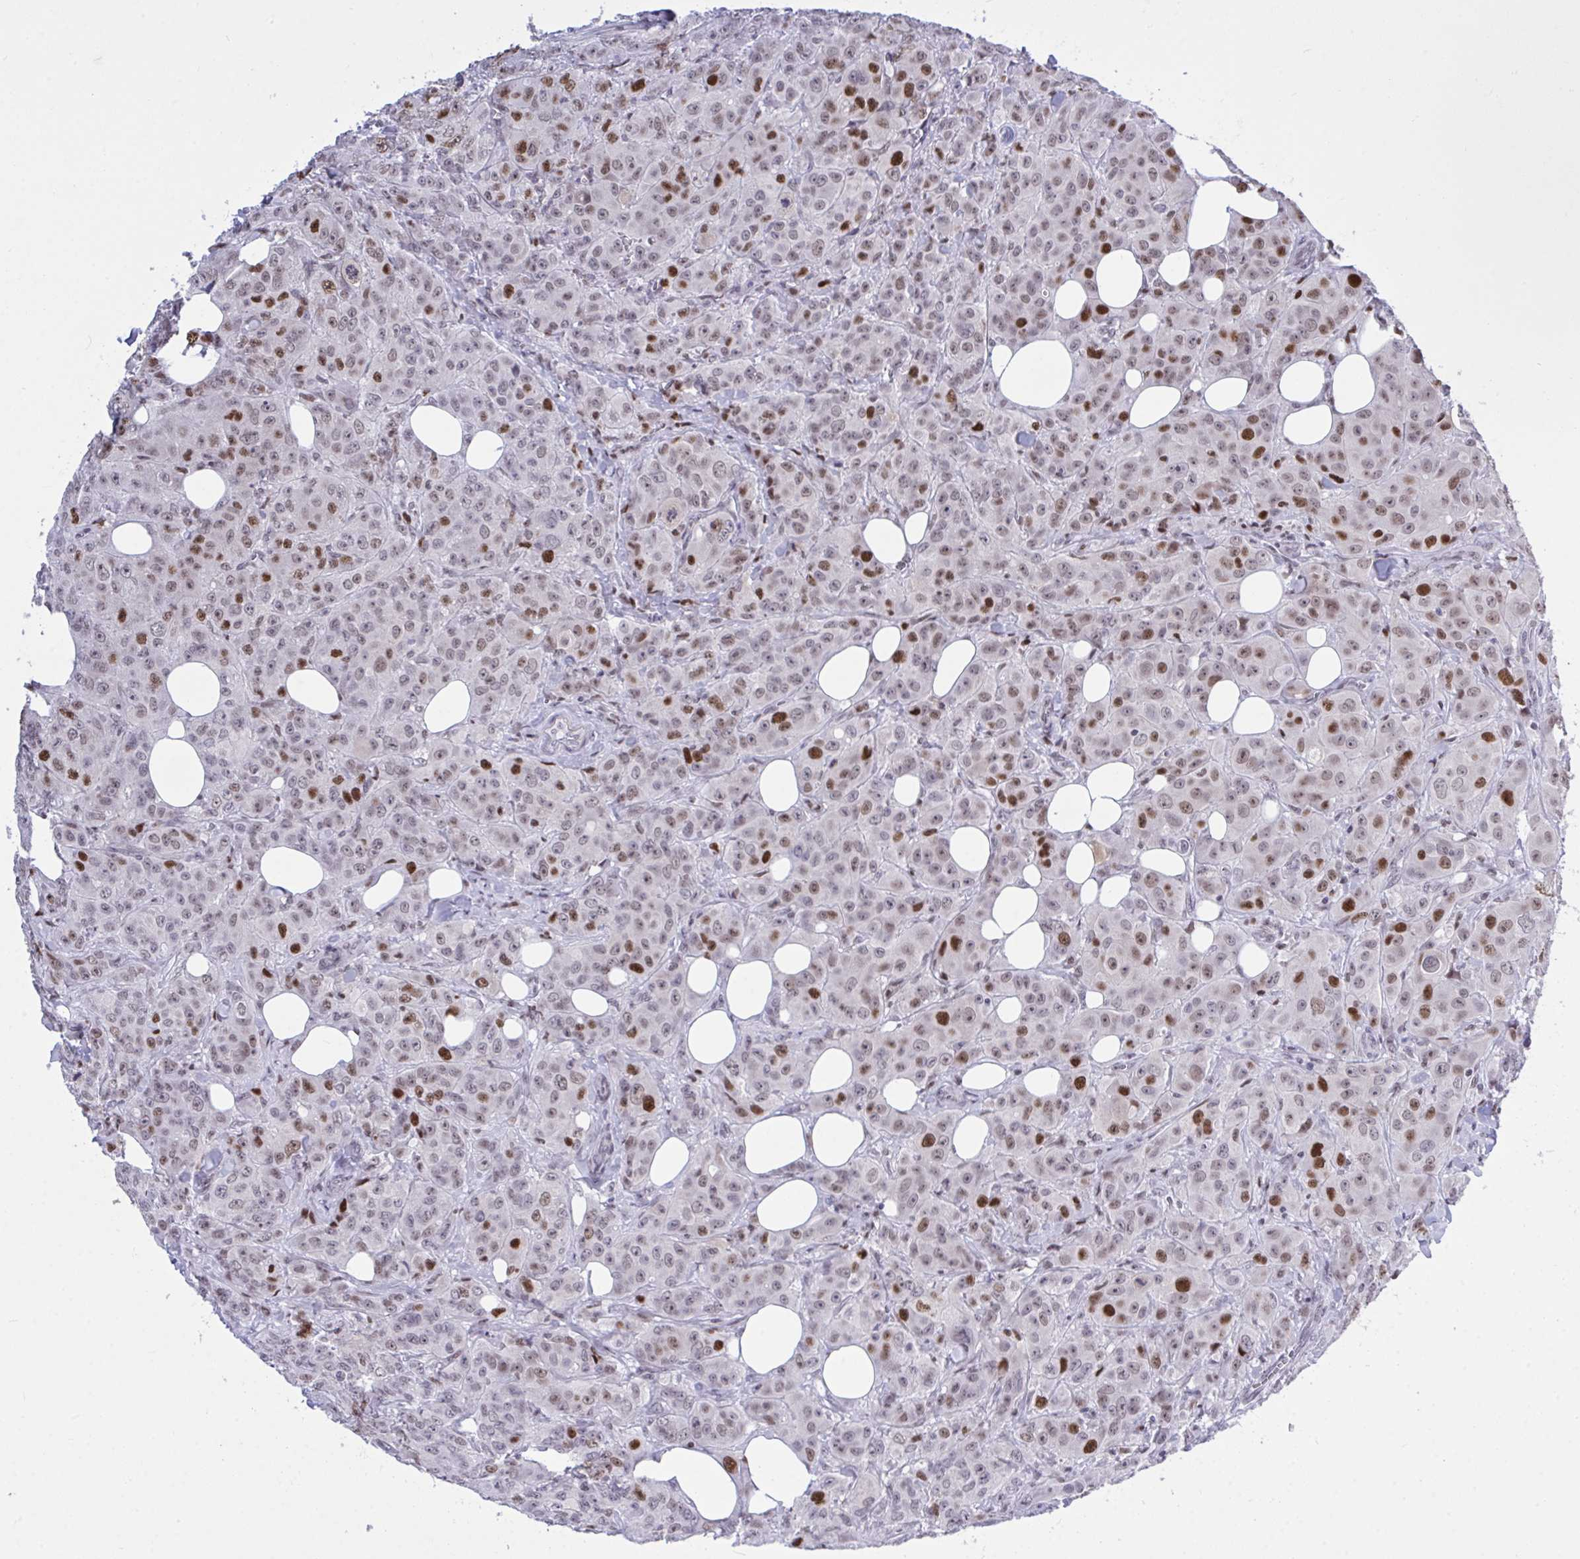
{"staining": {"intensity": "strong", "quantity": "25%-75%", "location": "nuclear"}, "tissue": "breast cancer", "cell_type": "Tumor cells", "image_type": "cancer", "snomed": [{"axis": "morphology", "description": "Normal tissue, NOS"}, {"axis": "morphology", "description": "Duct carcinoma"}, {"axis": "topography", "description": "Breast"}], "caption": "The micrograph reveals staining of breast cancer, revealing strong nuclear protein staining (brown color) within tumor cells. (brown staining indicates protein expression, while blue staining denotes nuclei).", "gene": "C1QL2", "patient": {"sex": "female", "age": 43}}